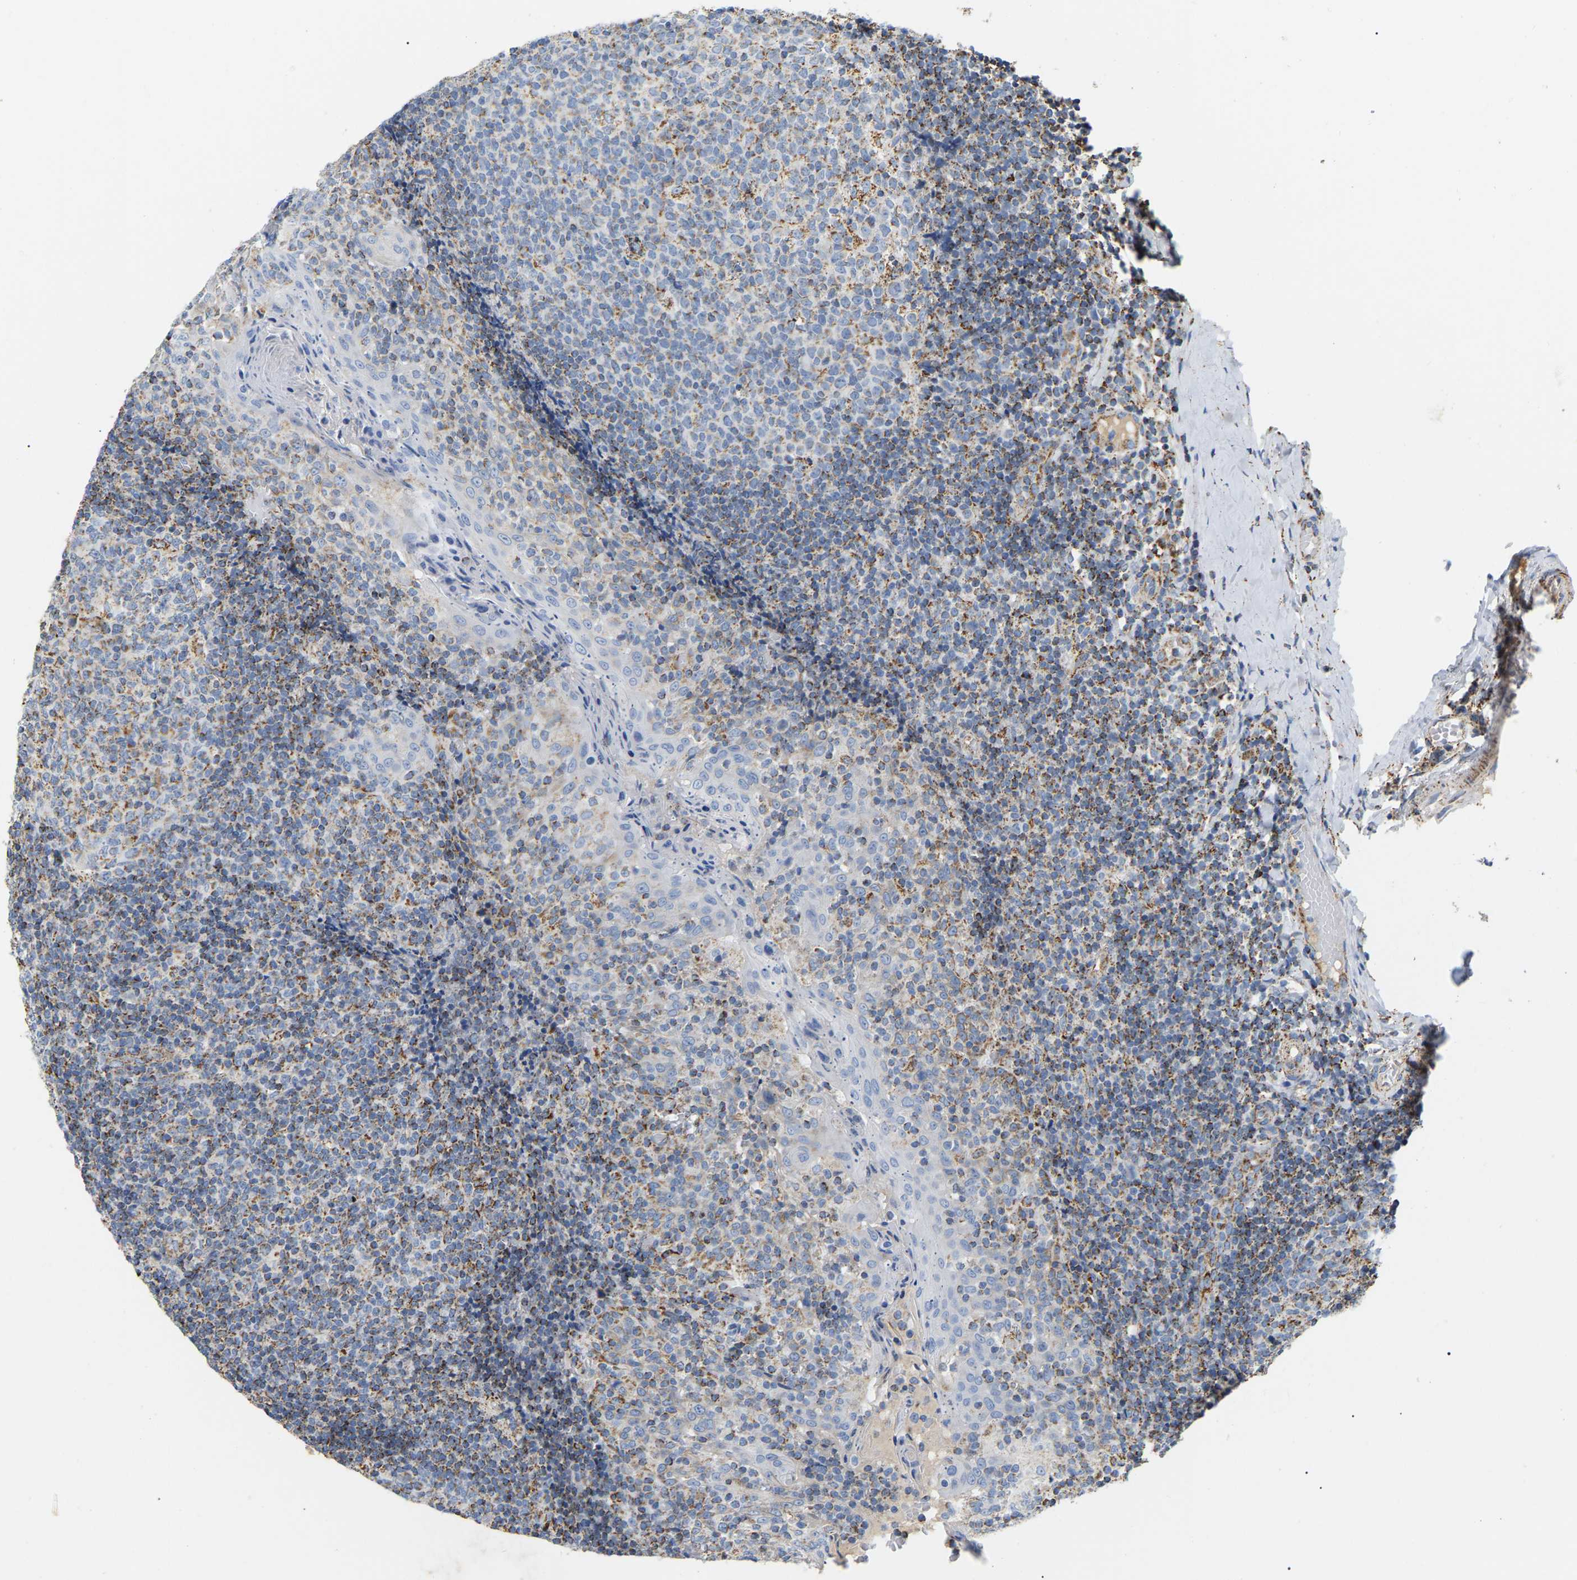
{"staining": {"intensity": "moderate", "quantity": "<25%", "location": "cytoplasmic/membranous"}, "tissue": "tonsil", "cell_type": "Germinal center cells", "image_type": "normal", "snomed": [{"axis": "morphology", "description": "Normal tissue, NOS"}, {"axis": "topography", "description": "Tonsil"}], "caption": "Tonsil stained with immunohistochemistry (IHC) exhibits moderate cytoplasmic/membranous staining in approximately <25% of germinal center cells.", "gene": "HIBADH", "patient": {"sex": "female", "age": 19}}